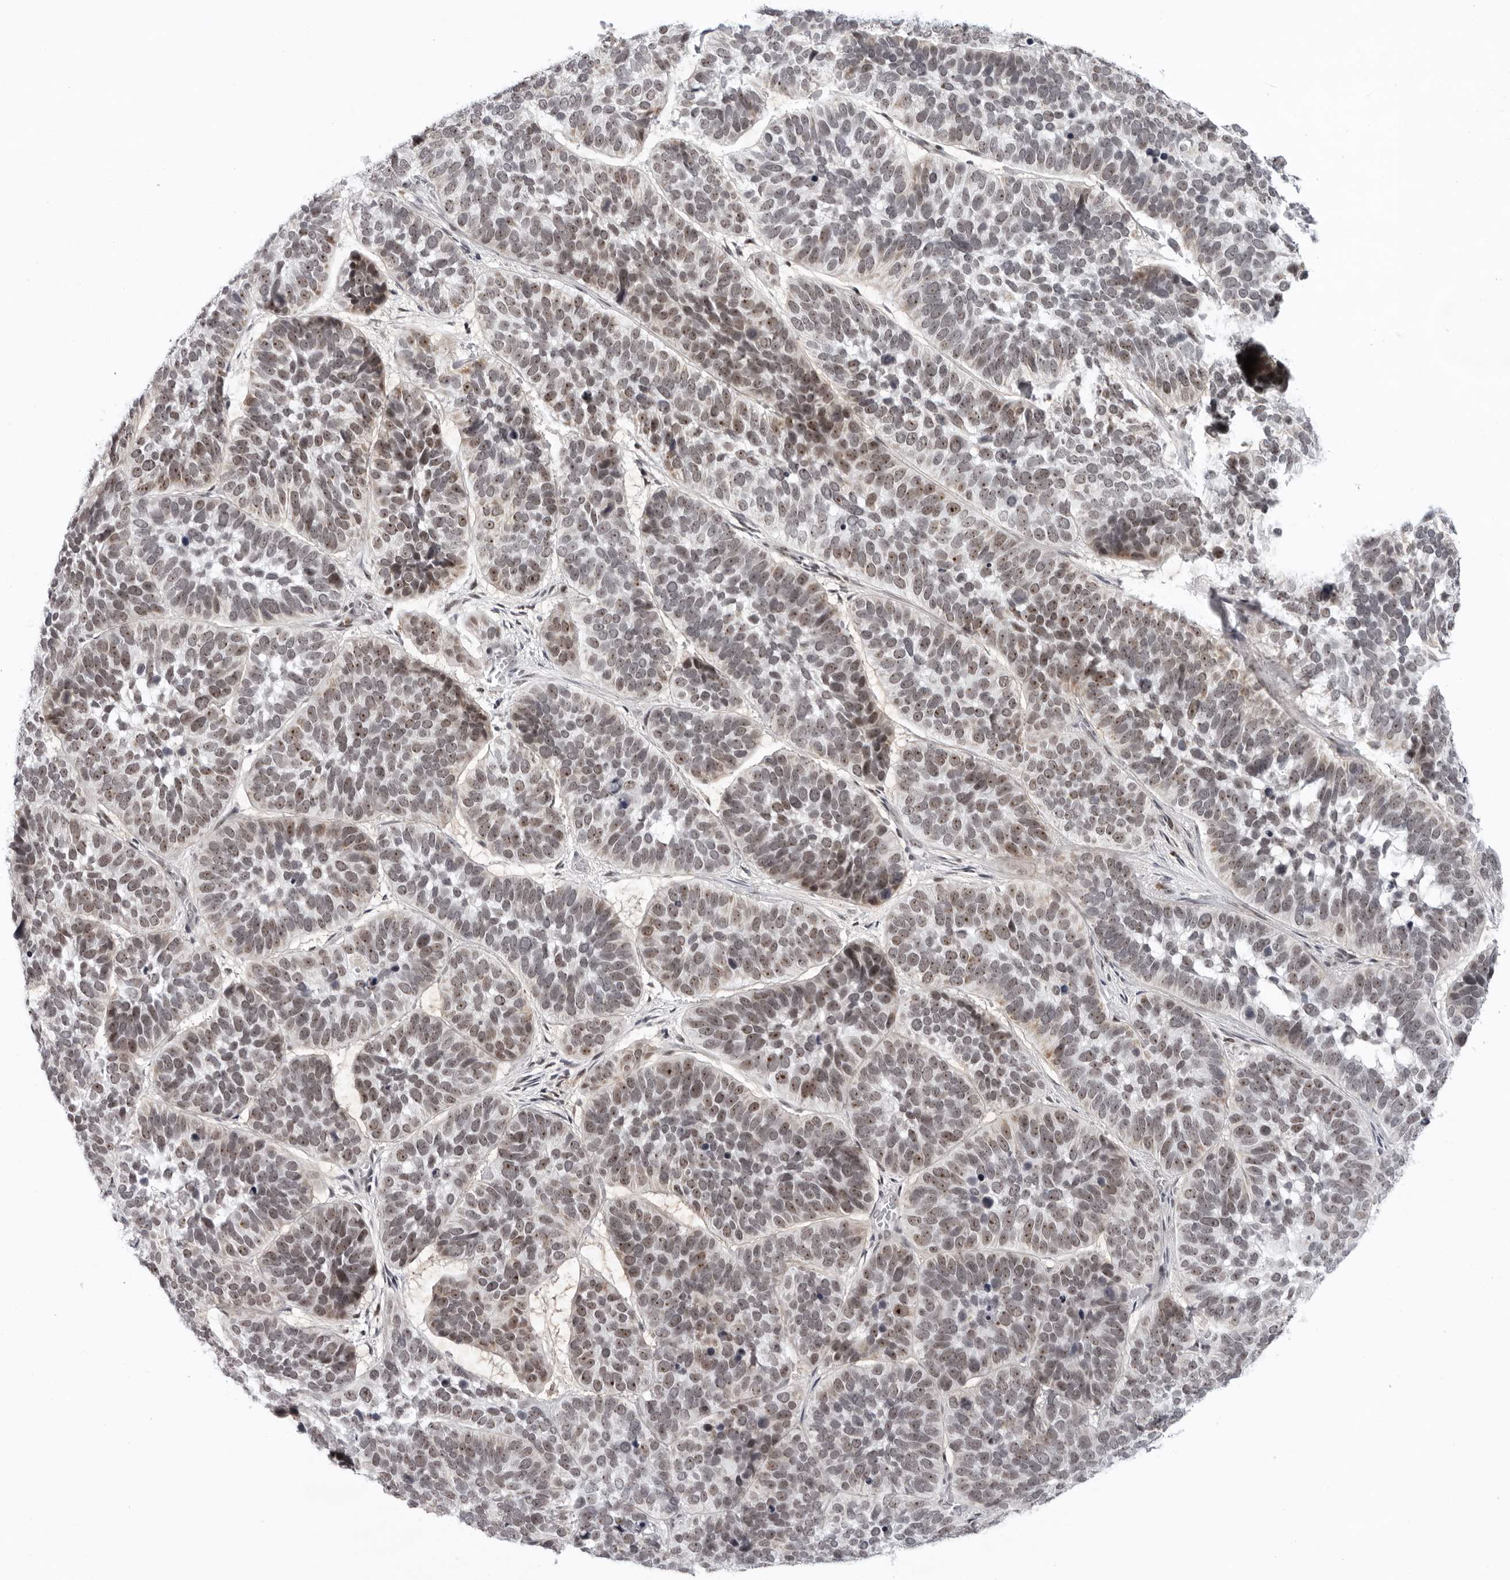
{"staining": {"intensity": "moderate", "quantity": ">75%", "location": "nuclear"}, "tissue": "skin cancer", "cell_type": "Tumor cells", "image_type": "cancer", "snomed": [{"axis": "morphology", "description": "Basal cell carcinoma"}, {"axis": "topography", "description": "Skin"}], "caption": "Immunohistochemistry histopathology image of neoplastic tissue: basal cell carcinoma (skin) stained using IHC exhibits medium levels of moderate protein expression localized specifically in the nuclear of tumor cells, appearing as a nuclear brown color.", "gene": "EXOSC10", "patient": {"sex": "male", "age": 62}}